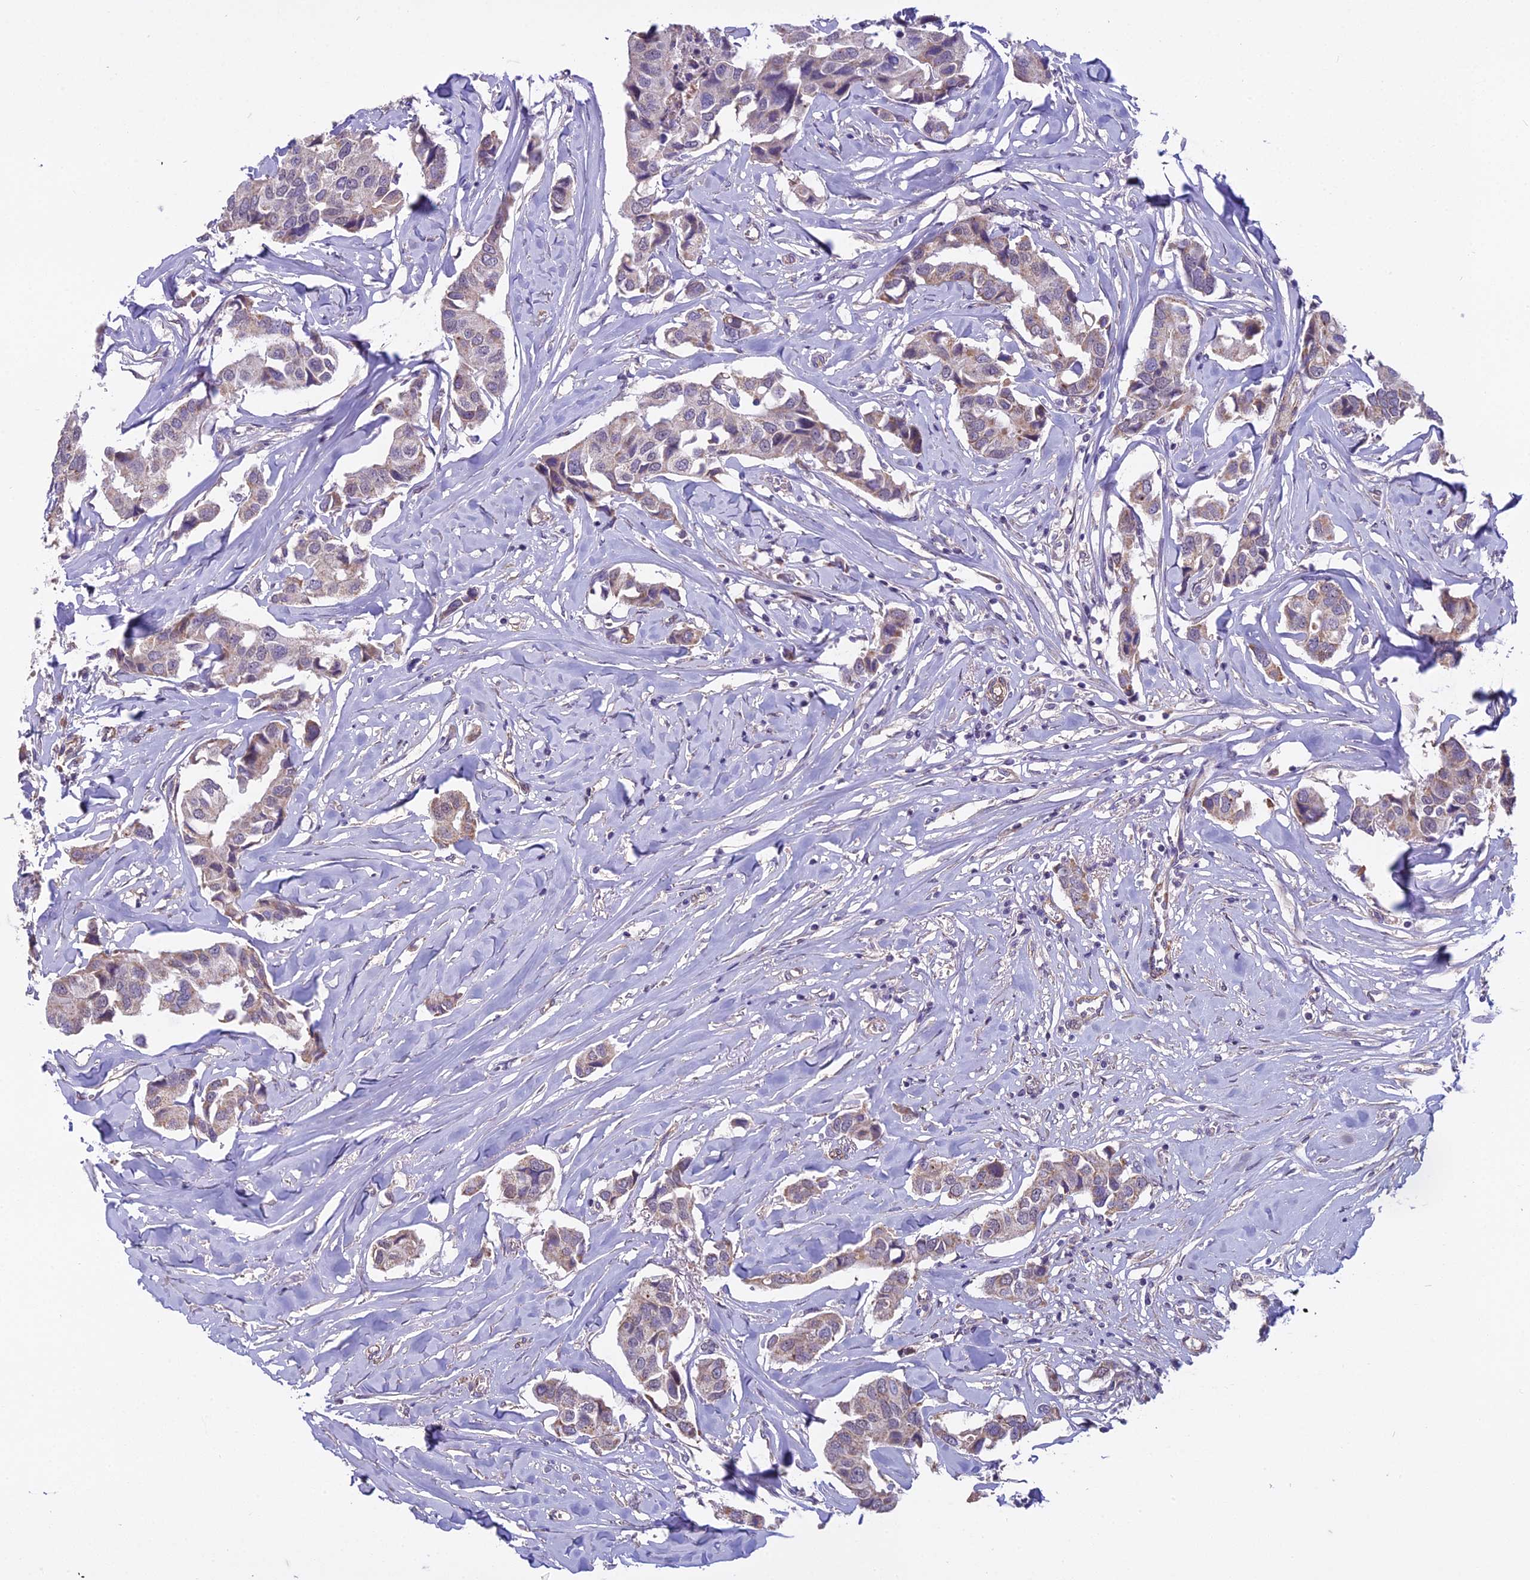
{"staining": {"intensity": "moderate", "quantity": "<25%", "location": "cytoplasmic/membranous"}, "tissue": "breast cancer", "cell_type": "Tumor cells", "image_type": "cancer", "snomed": [{"axis": "morphology", "description": "Duct carcinoma"}, {"axis": "topography", "description": "Breast"}], "caption": "IHC staining of breast invasive ductal carcinoma, which shows low levels of moderate cytoplasmic/membranous expression in approximately <25% of tumor cells indicating moderate cytoplasmic/membranous protein expression. The staining was performed using DAB (brown) for protein detection and nuclei were counterstained in hematoxylin (blue).", "gene": "DUS2", "patient": {"sex": "female", "age": 80}}